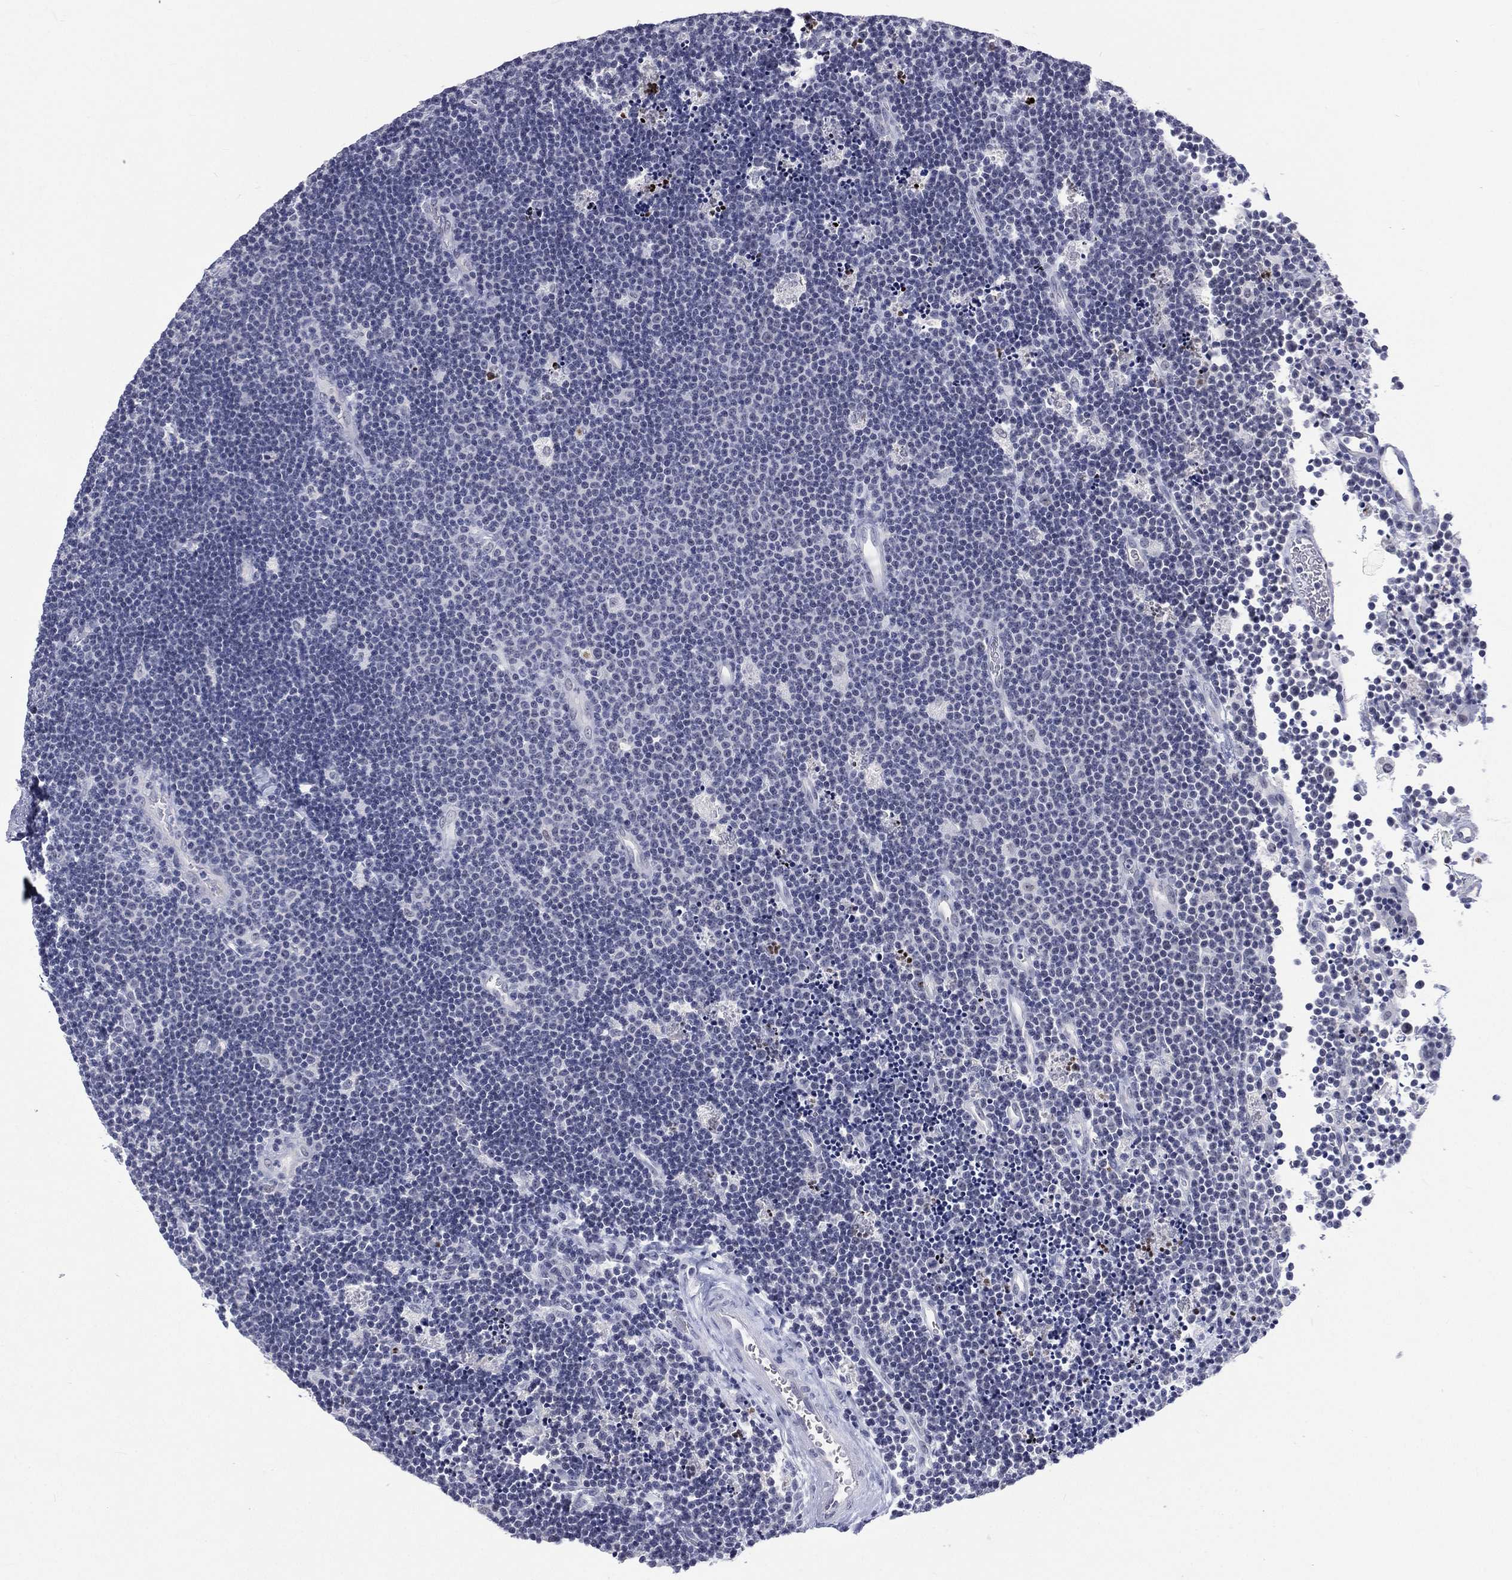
{"staining": {"intensity": "negative", "quantity": "none", "location": "none"}, "tissue": "lymphoma", "cell_type": "Tumor cells", "image_type": "cancer", "snomed": [{"axis": "morphology", "description": "Malignant lymphoma, non-Hodgkin's type, Low grade"}, {"axis": "topography", "description": "Brain"}], "caption": "Tumor cells are negative for brown protein staining in lymphoma. Brightfield microscopy of IHC stained with DAB (brown) and hematoxylin (blue), captured at high magnification.", "gene": "SSX1", "patient": {"sex": "female", "age": 66}}